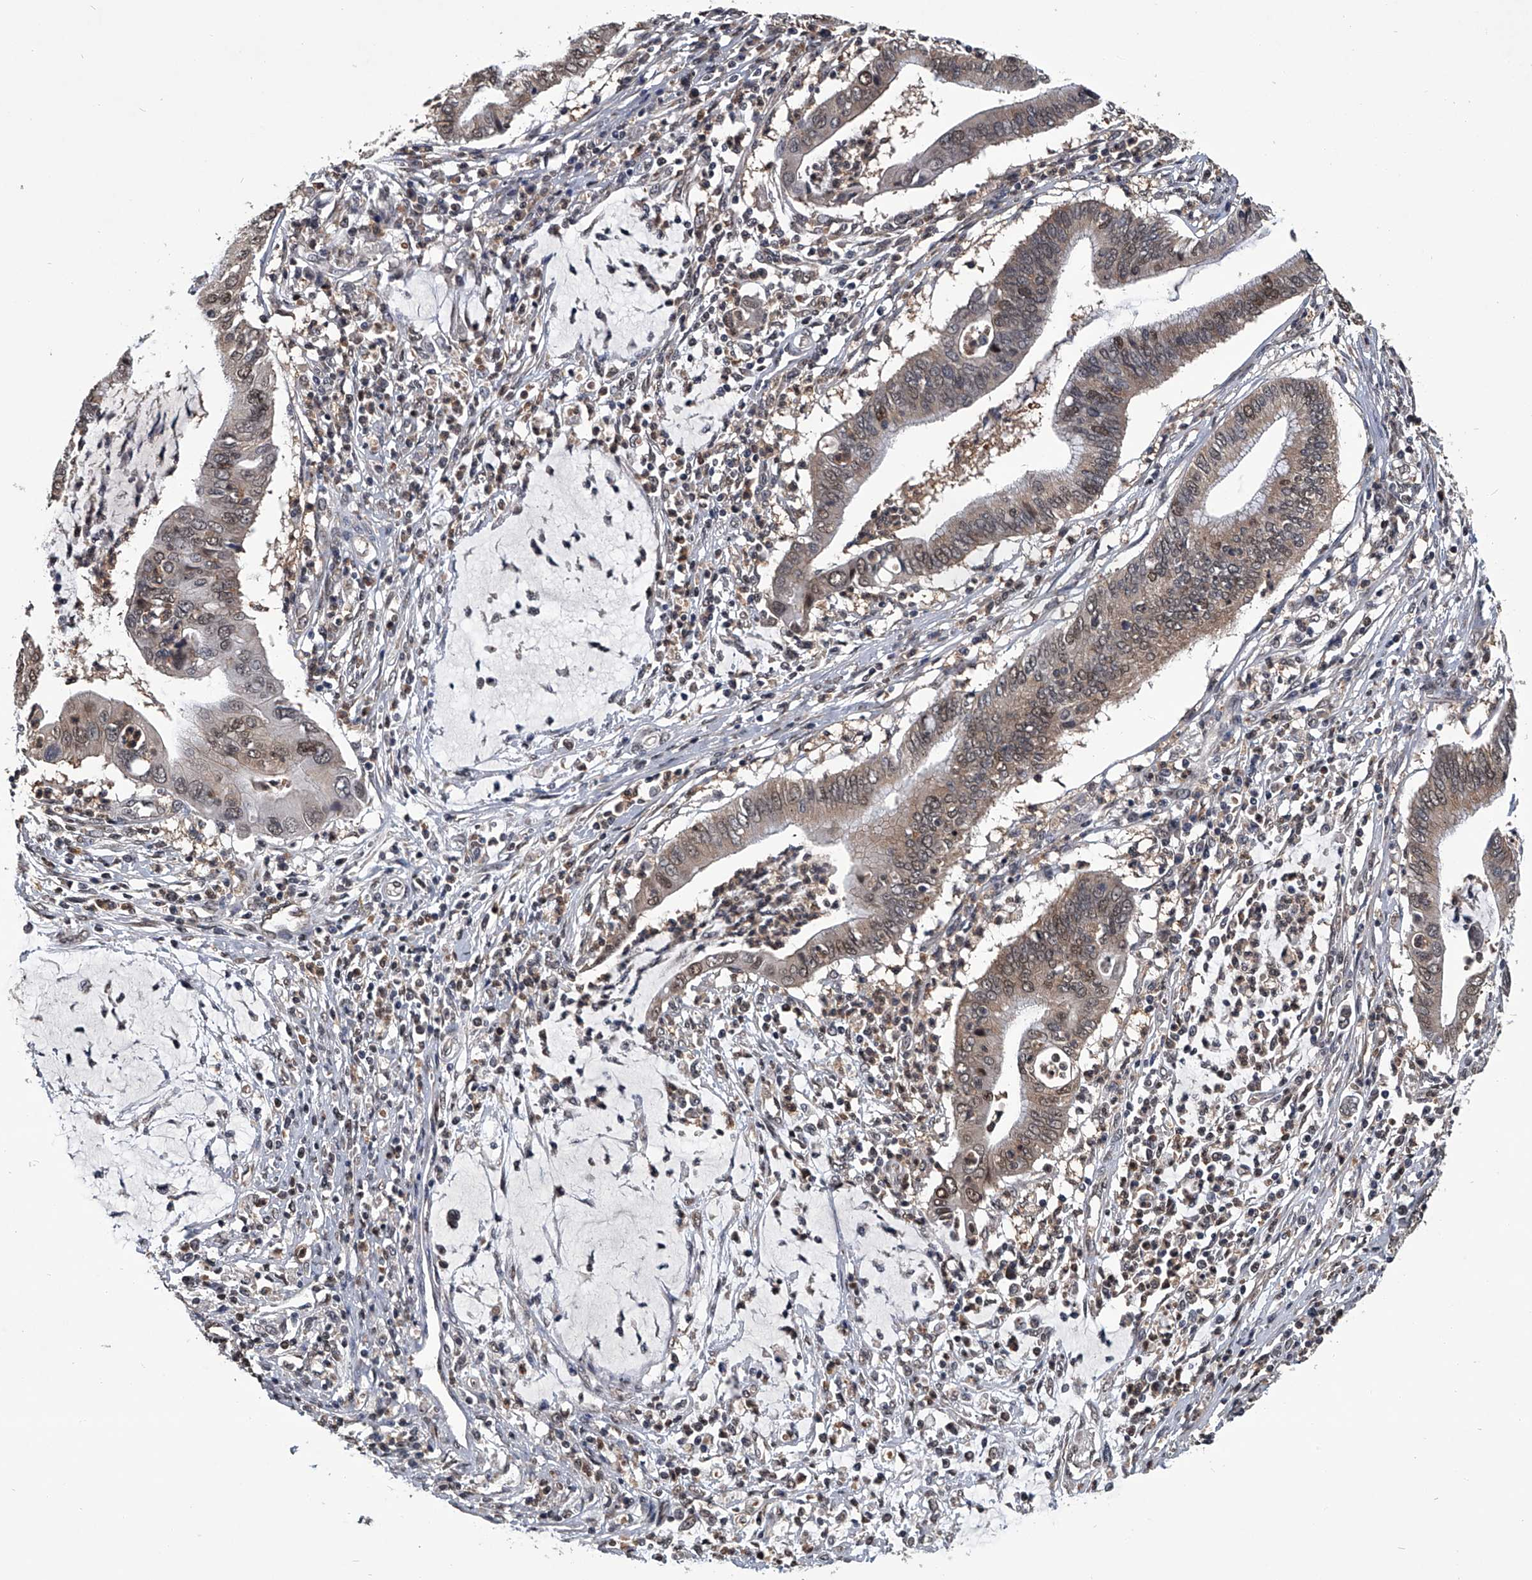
{"staining": {"intensity": "moderate", "quantity": ">75%", "location": "cytoplasmic/membranous,nuclear"}, "tissue": "cervical cancer", "cell_type": "Tumor cells", "image_type": "cancer", "snomed": [{"axis": "morphology", "description": "Adenocarcinoma, NOS"}, {"axis": "topography", "description": "Cervix"}], "caption": "Moderate cytoplasmic/membranous and nuclear positivity is appreciated in approximately >75% of tumor cells in cervical cancer. (DAB (3,3'-diaminobenzidine) IHC, brown staining for protein, blue staining for nuclei).", "gene": "TSNAX", "patient": {"sex": "female", "age": 36}}